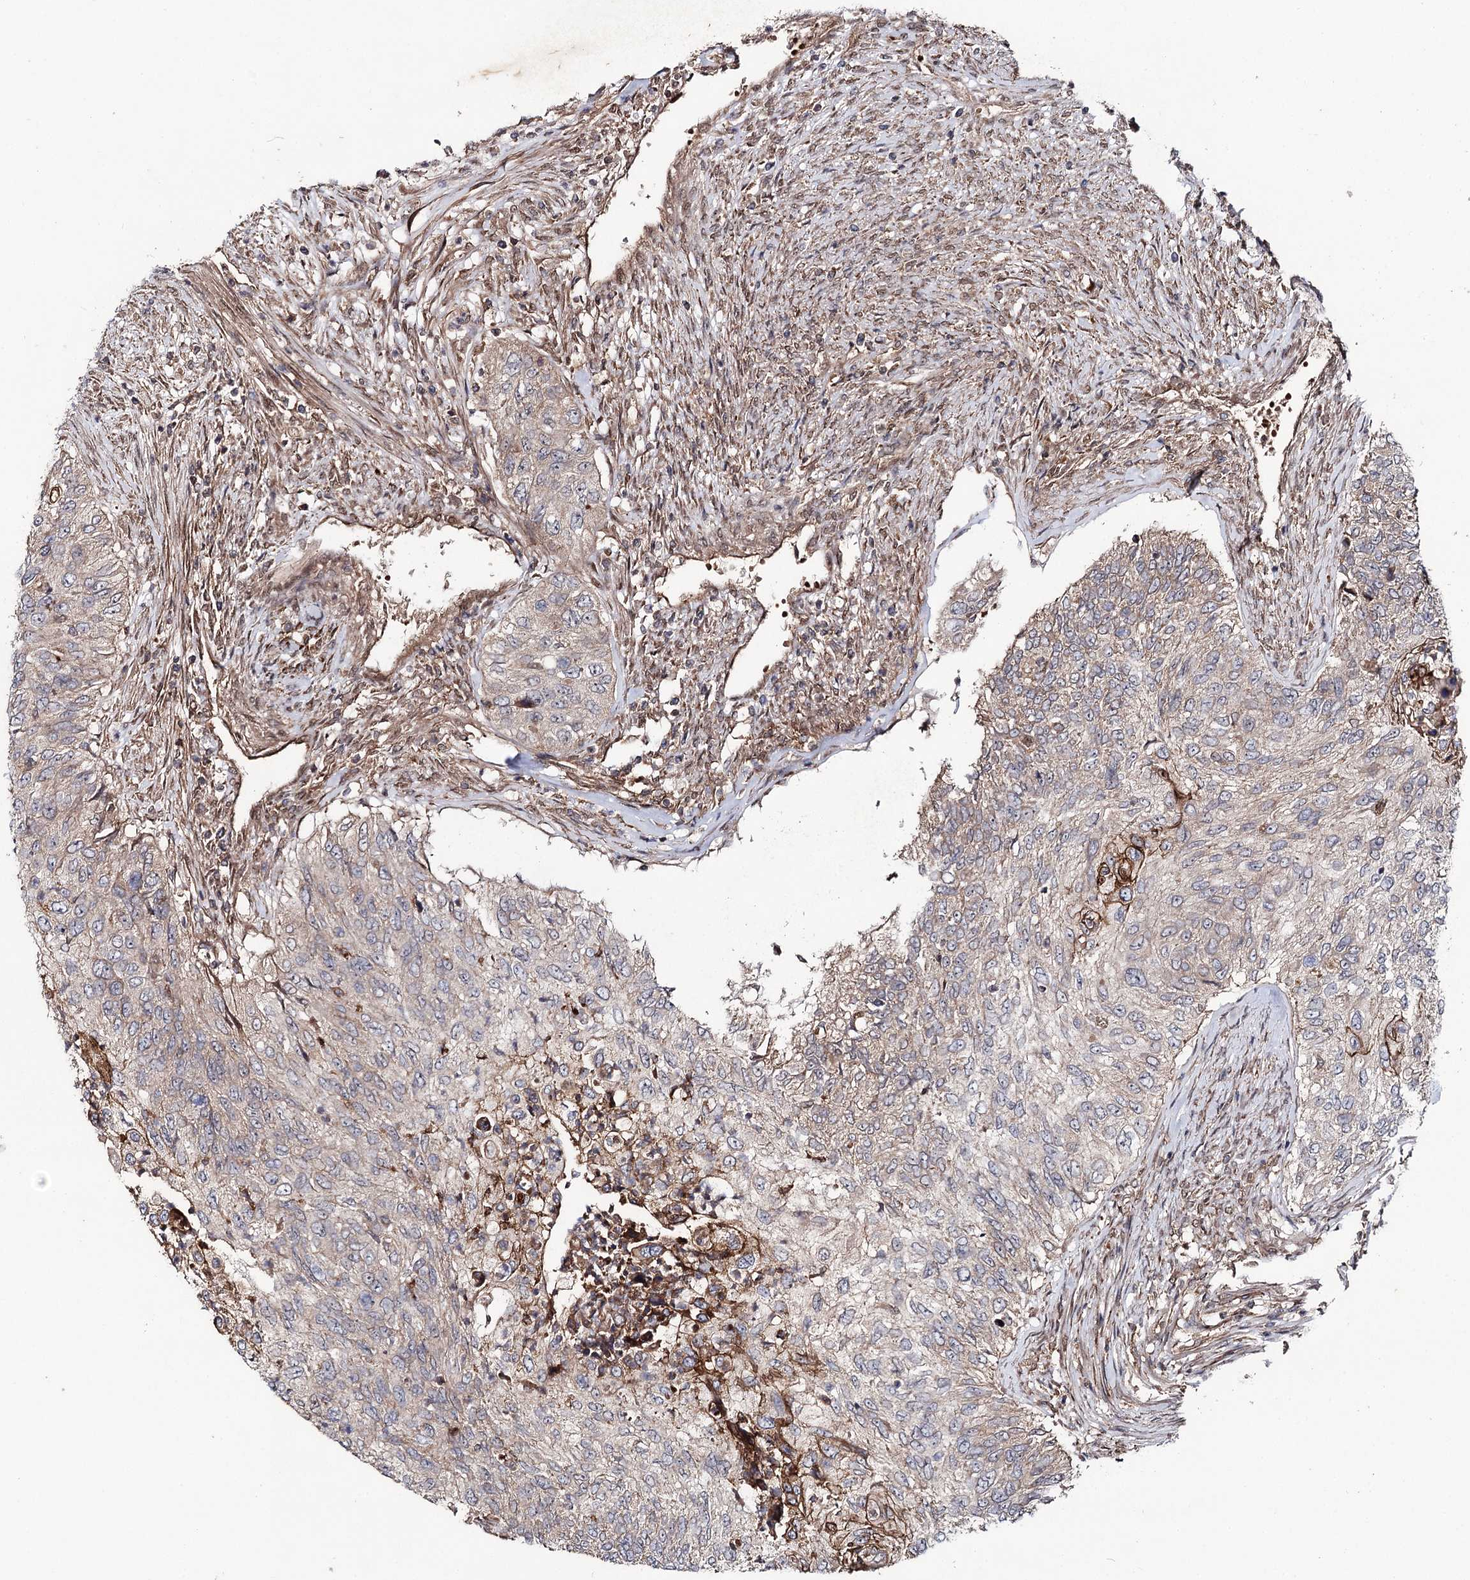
{"staining": {"intensity": "strong", "quantity": "<25%", "location": "cytoplasmic/membranous"}, "tissue": "urothelial cancer", "cell_type": "Tumor cells", "image_type": "cancer", "snomed": [{"axis": "morphology", "description": "Urothelial carcinoma, High grade"}, {"axis": "topography", "description": "Urinary bladder"}], "caption": "The micrograph shows immunohistochemical staining of urothelial carcinoma (high-grade). There is strong cytoplasmic/membranous expression is seen in approximately <25% of tumor cells.", "gene": "MSANTD2", "patient": {"sex": "female", "age": 60}}